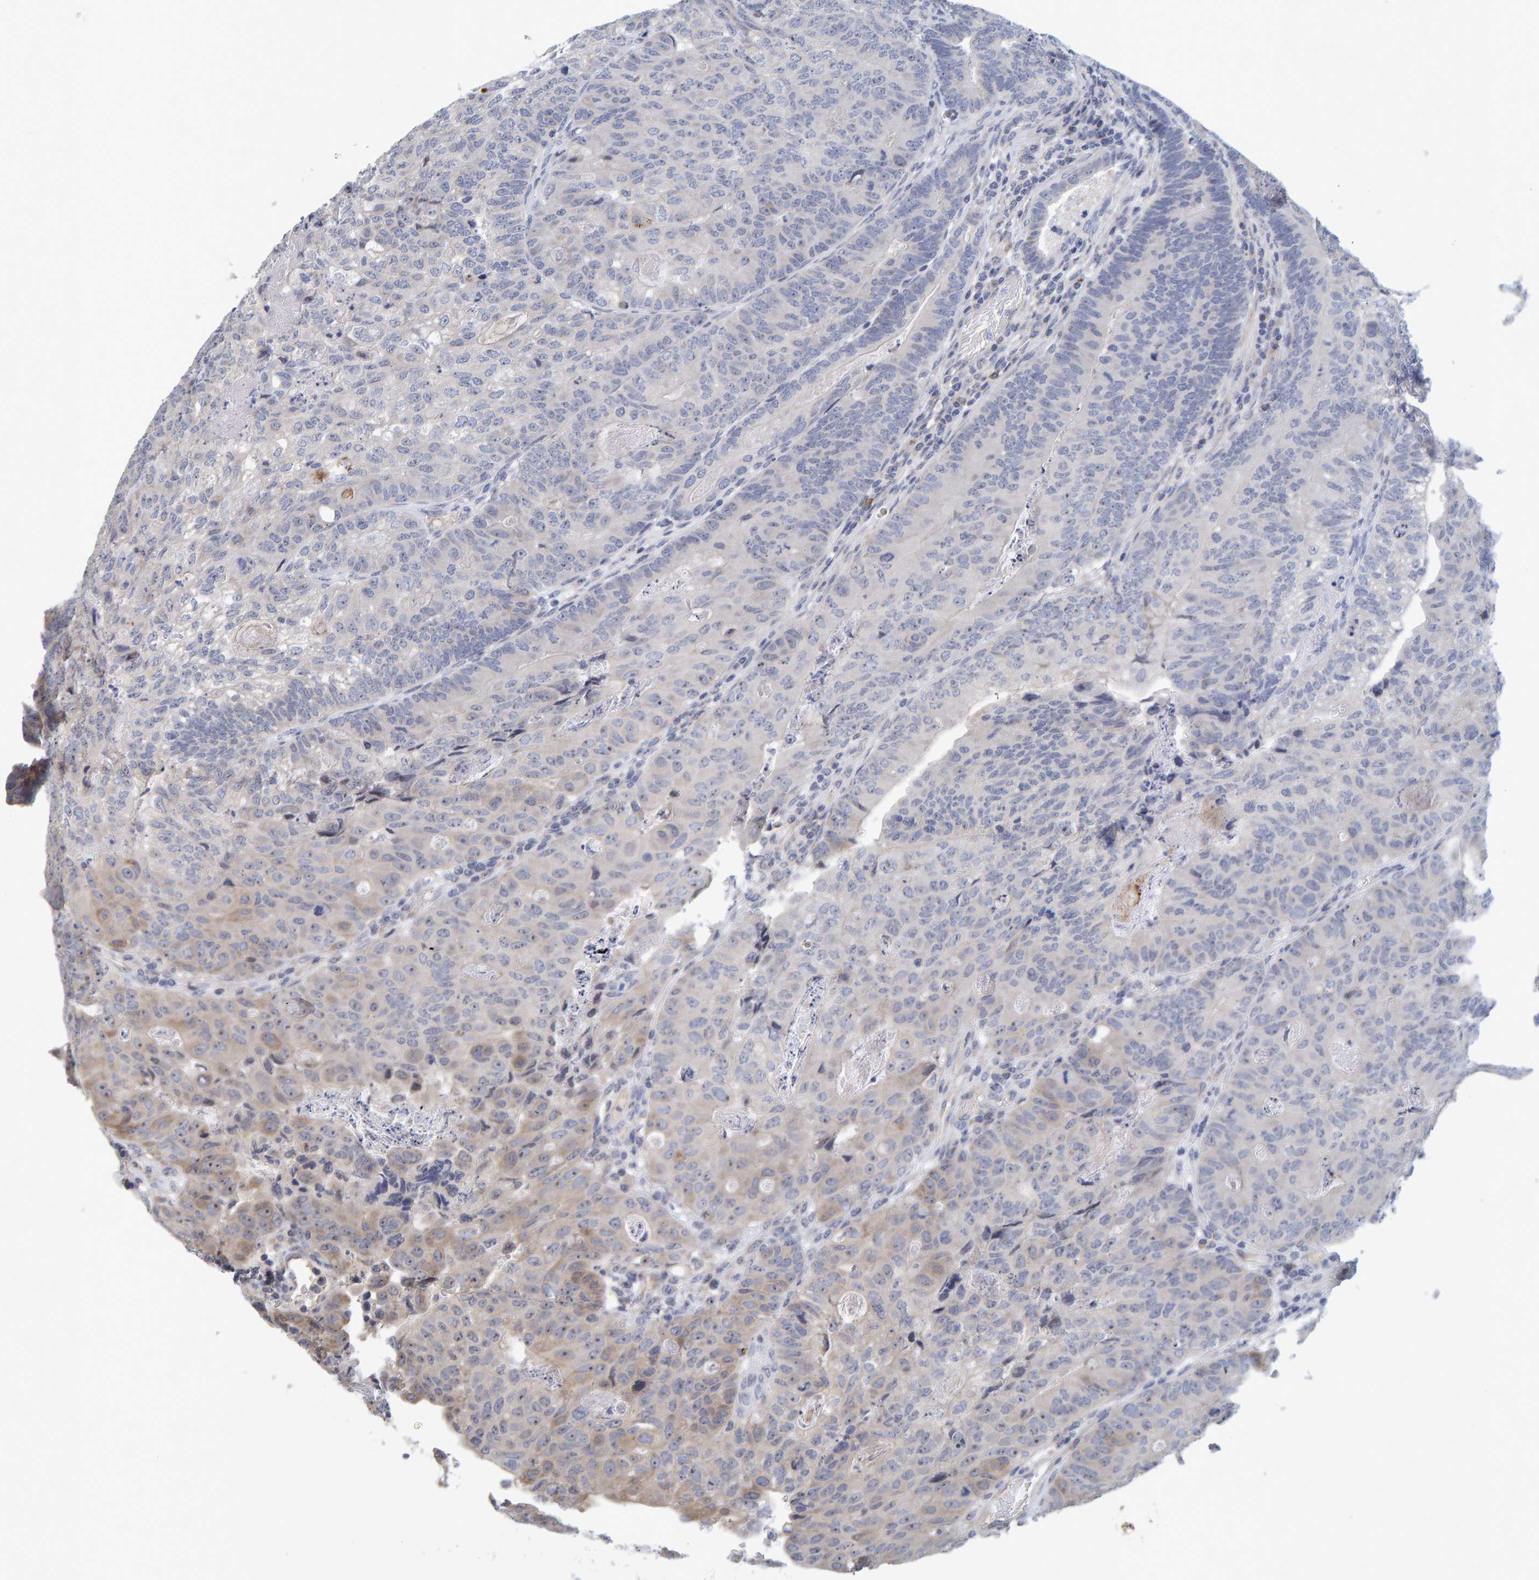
{"staining": {"intensity": "weak", "quantity": "<25%", "location": "cytoplasmic/membranous,nuclear"}, "tissue": "colorectal cancer", "cell_type": "Tumor cells", "image_type": "cancer", "snomed": [{"axis": "morphology", "description": "Adenocarcinoma, NOS"}, {"axis": "topography", "description": "Colon"}], "caption": "Tumor cells are negative for brown protein staining in colorectal adenocarcinoma. (Stains: DAB (3,3'-diaminobenzidine) IHC with hematoxylin counter stain, Microscopy: brightfield microscopy at high magnification).", "gene": "ZNF77", "patient": {"sex": "female", "age": 67}}